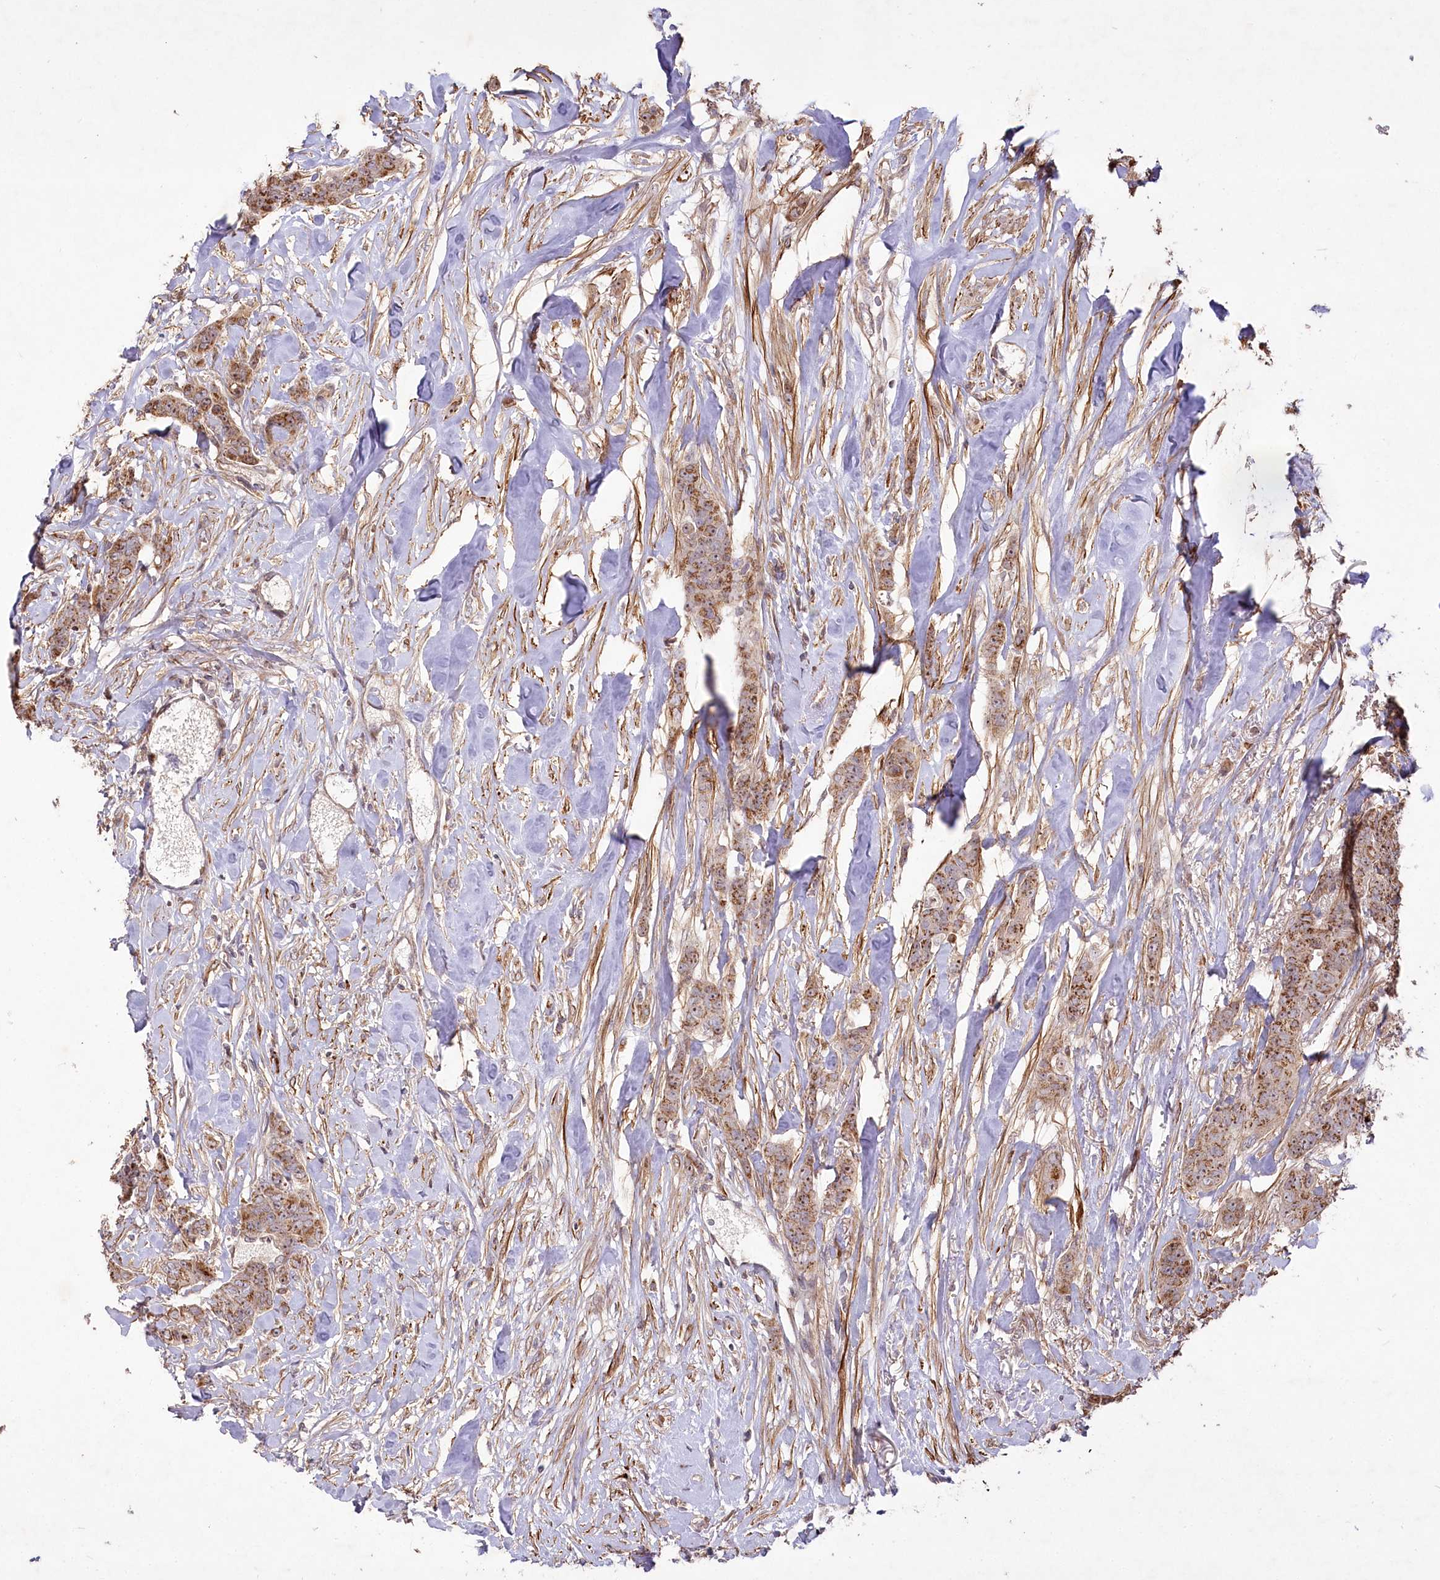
{"staining": {"intensity": "moderate", "quantity": ">75%", "location": "cytoplasmic/membranous"}, "tissue": "breast cancer", "cell_type": "Tumor cells", "image_type": "cancer", "snomed": [{"axis": "morphology", "description": "Duct carcinoma"}, {"axis": "topography", "description": "Breast"}], "caption": "This histopathology image exhibits immunohistochemistry (IHC) staining of intraductal carcinoma (breast), with medium moderate cytoplasmic/membranous positivity in approximately >75% of tumor cells.", "gene": "PSTK", "patient": {"sex": "female", "age": 40}}